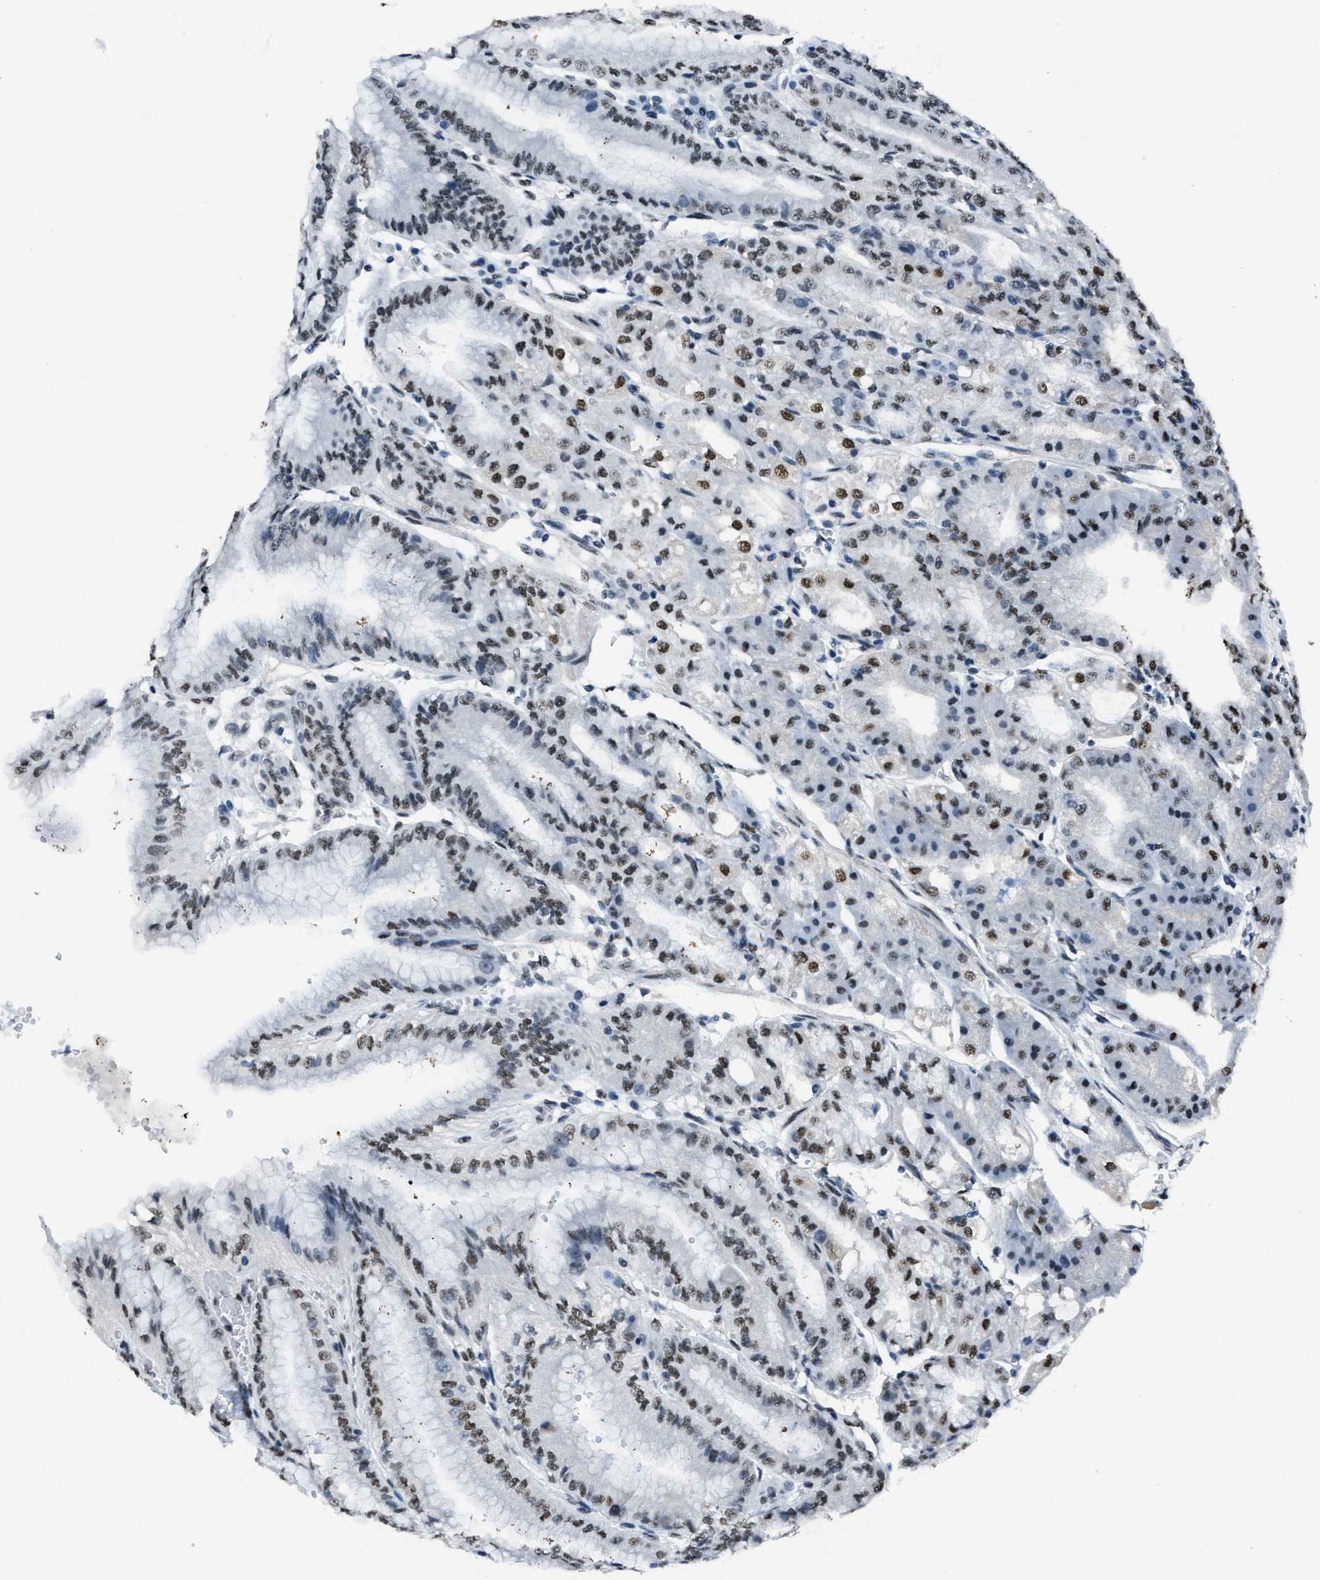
{"staining": {"intensity": "moderate", "quantity": ">75%", "location": "nuclear"}, "tissue": "stomach", "cell_type": "Glandular cells", "image_type": "normal", "snomed": [{"axis": "morphology", "description": "Normal tissue, NOS"}, {"axis": "topography", "description": "Stomach, lower"}], "caption": "Stomach stained with DAB immunohistochemistry (IHC) exhibits medium levels of moderate nuclear expression in approximately >75% of glandular cells. The protein of interest is shown in brown color, while the nuclei are stained blue.", "gene": "GATAD2B", "patient": {"sex": "male", "age": 71}}